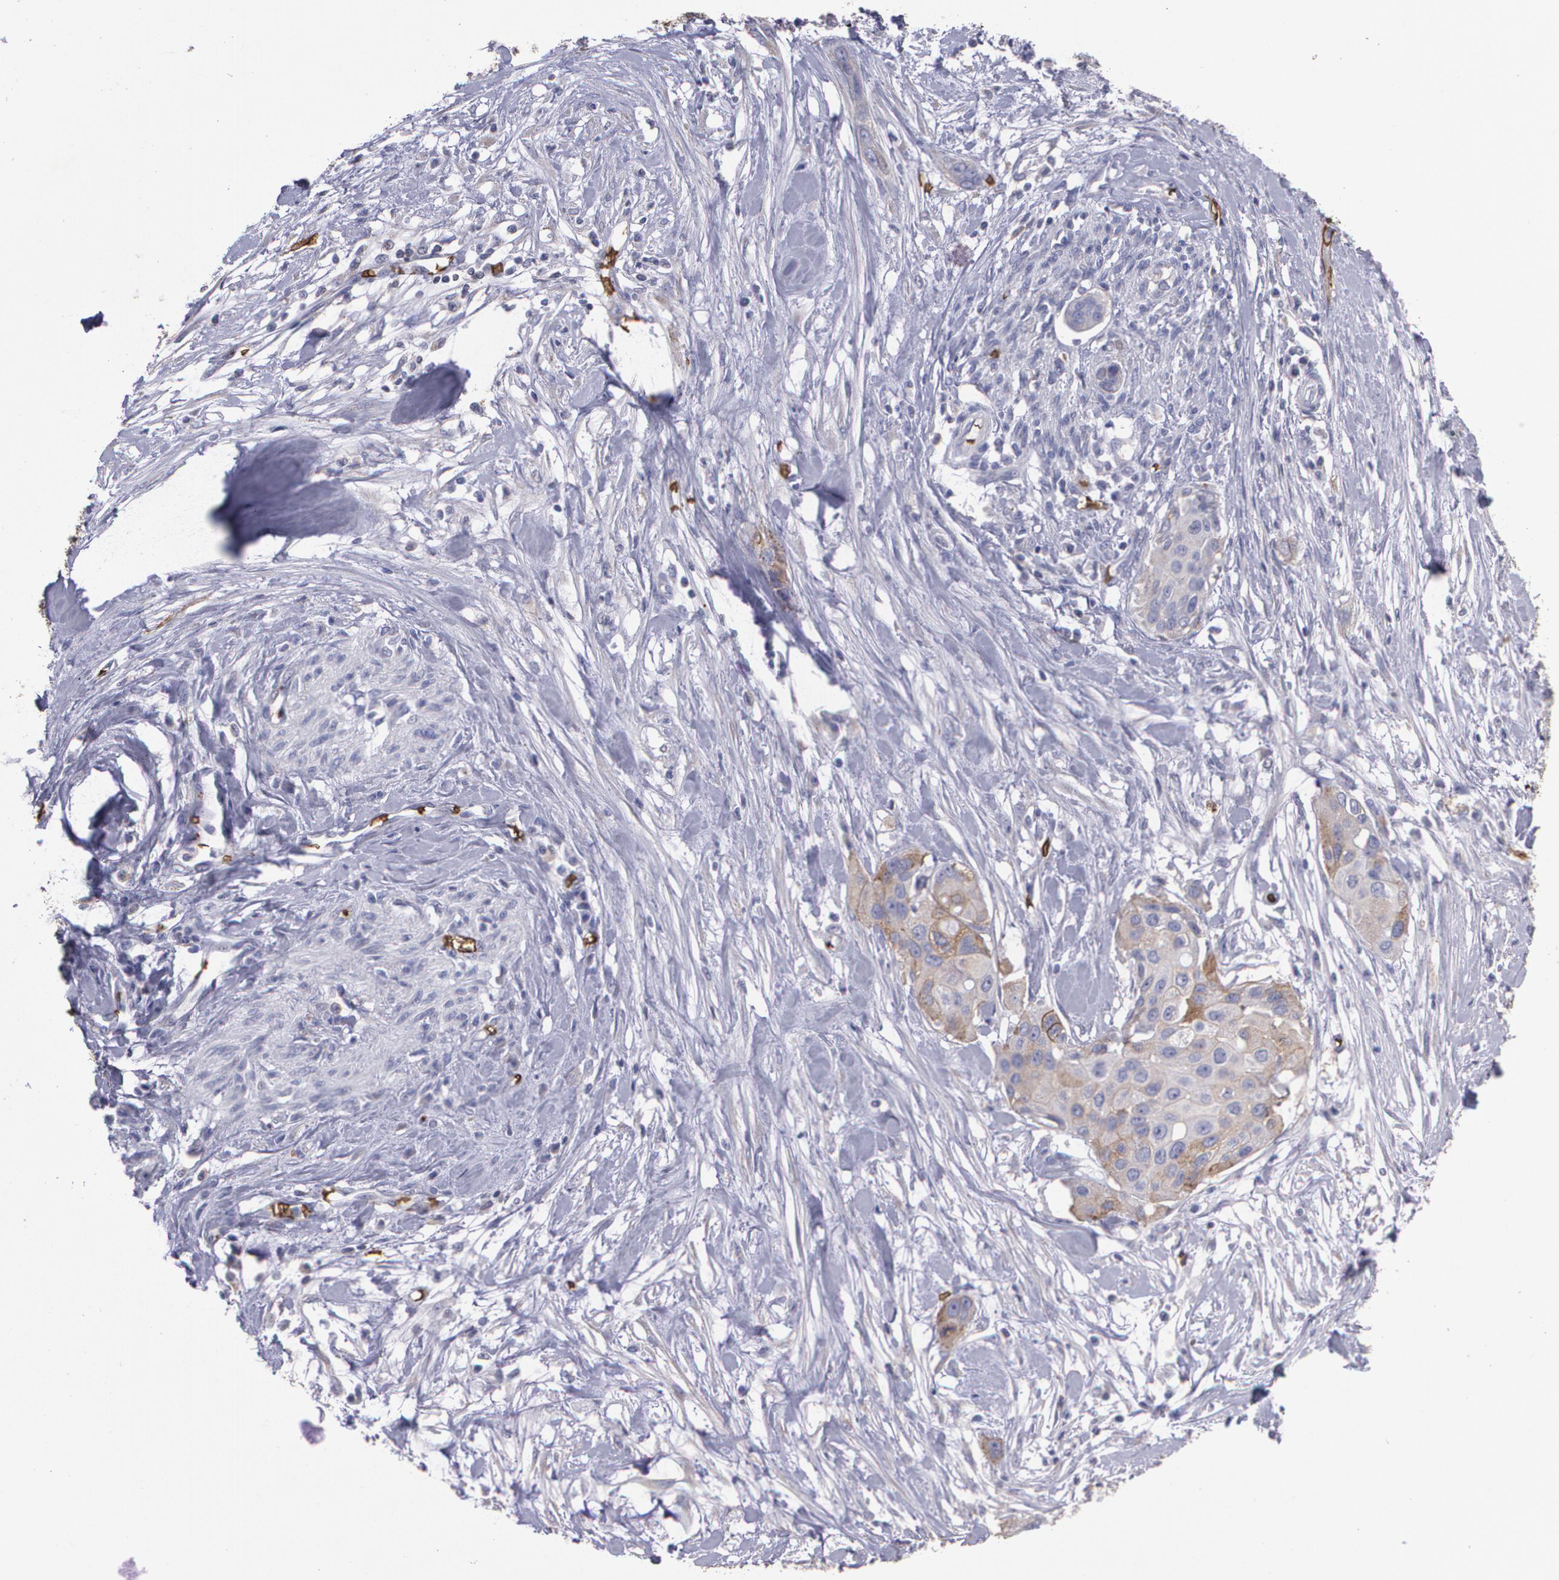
{"staining": {"intensity": "moderate", "quantity": ">75%", "location": "cytoplasmic/membranous"}, "tissue": "pancreatic cancer", "cell_type": "Tumor cells", "image_type": "cancer", "snomed": [{"axis": "morphology", "description": "Adenocarcinoma, NOS"}, {"axis": "topography", "description": "Pancreas"}], "caption": "Immunohistochemical staining of pancreatic adenocarcinoma shows medium levels of moderate cytoplasmic/membranous staining in approximately >75% of tumor cells.", "gene": "SLC2A1", "patient": {"sex": "female", "age": 60}}